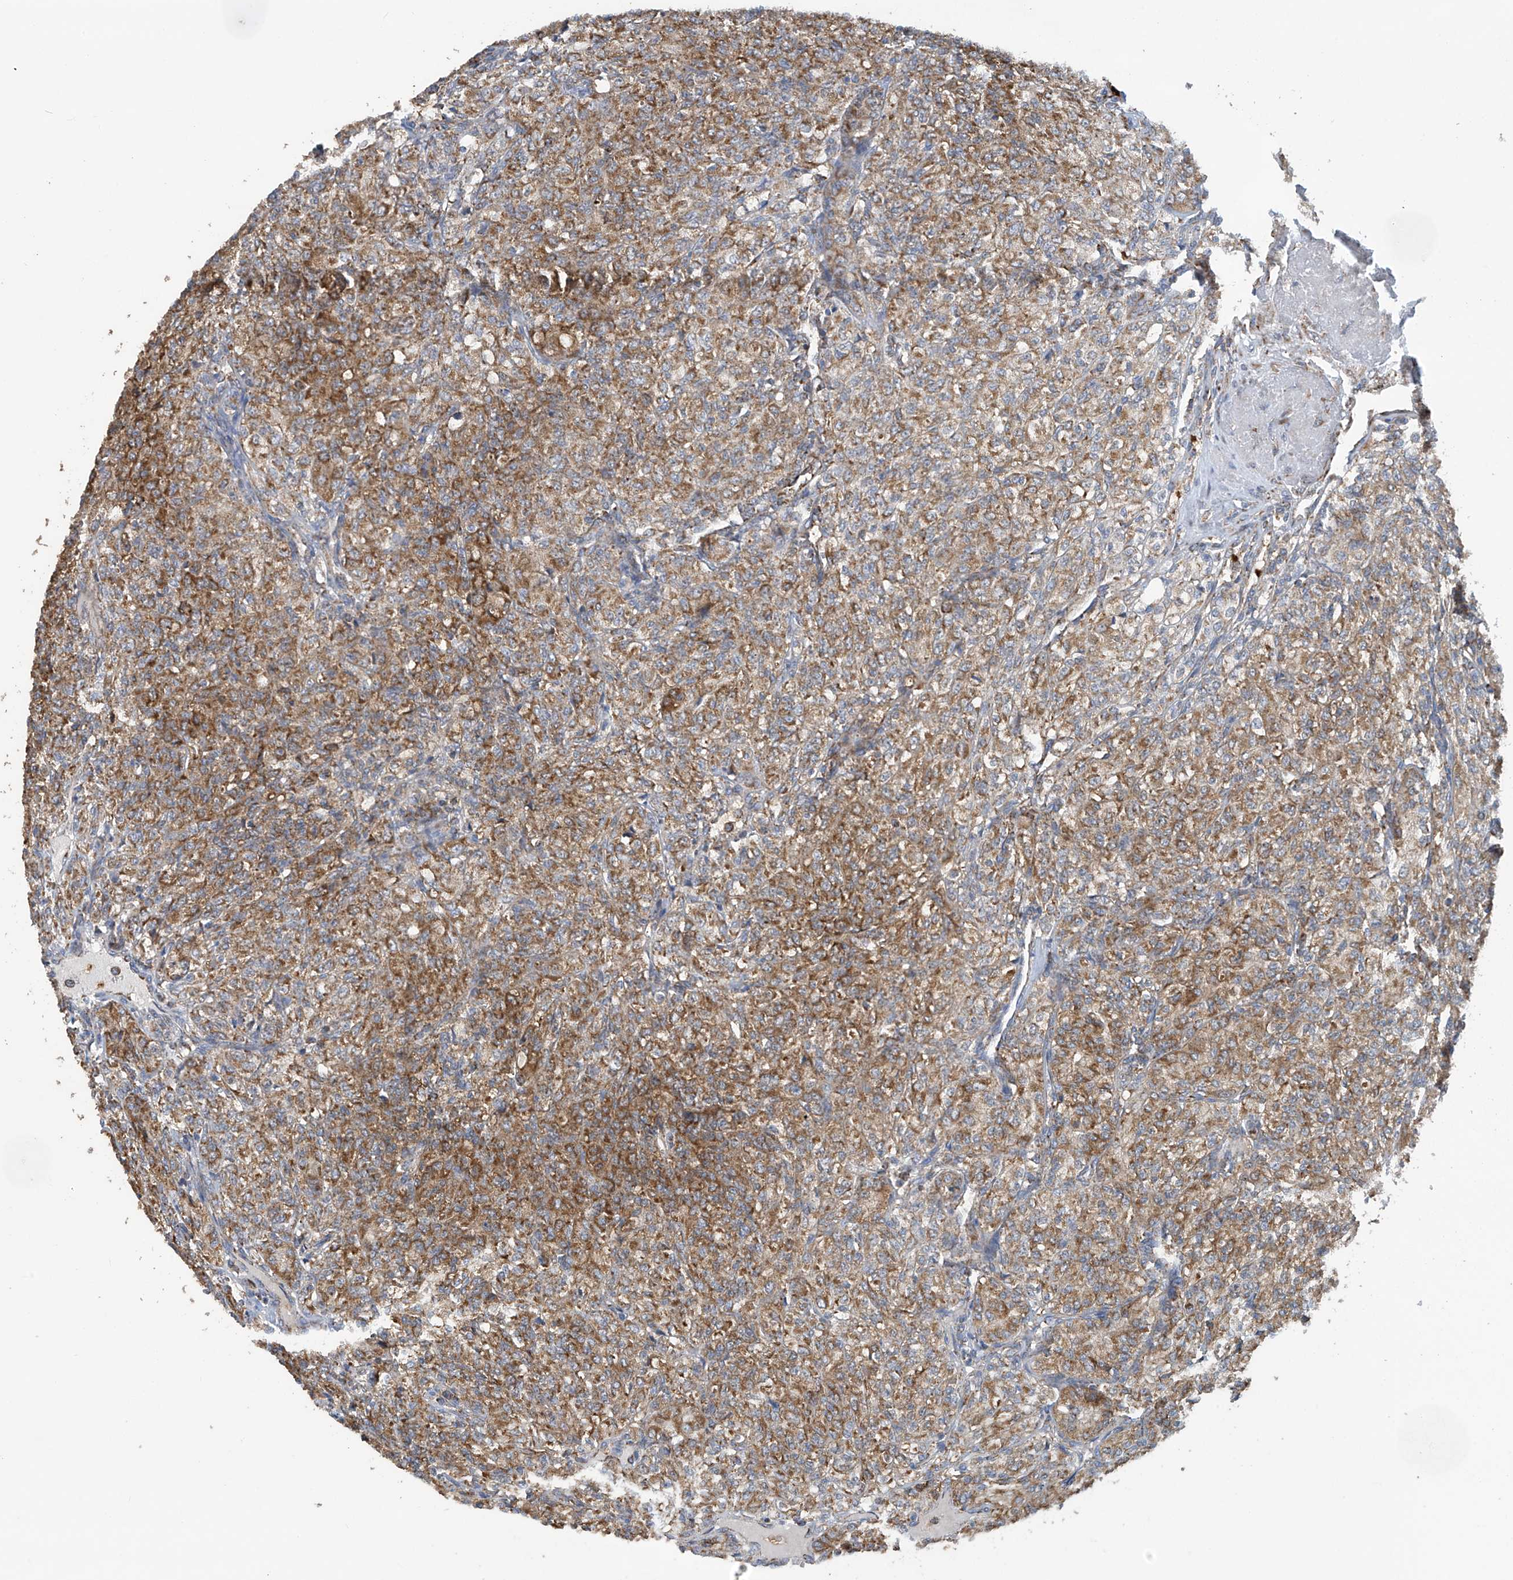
{"staining": {"intensity": "moderate", "quantity": ">75%", "location": "cytoplasmic/membranous"}, "tissue": "renal cancer", "cell_type": "Tumor cells", "image_type": "cancer", "snomed": [{"axis": "morphology", "description": "Adenocarcinoma, NOS"}, {"axis": "topography", "description": "Kidney"}], "caption": "Protein positivity by immunohistochemistry (IHC) reveals moderate cytoplasmic/membranous positivity in approximately >75% of tumor cells in renal cancer (adenocarcinoma). The protein of interest is shown in brown color, while the nuclei are stained blue.", "gene": "COMMD1", "patient": {"sex": "male", "age": 77}}